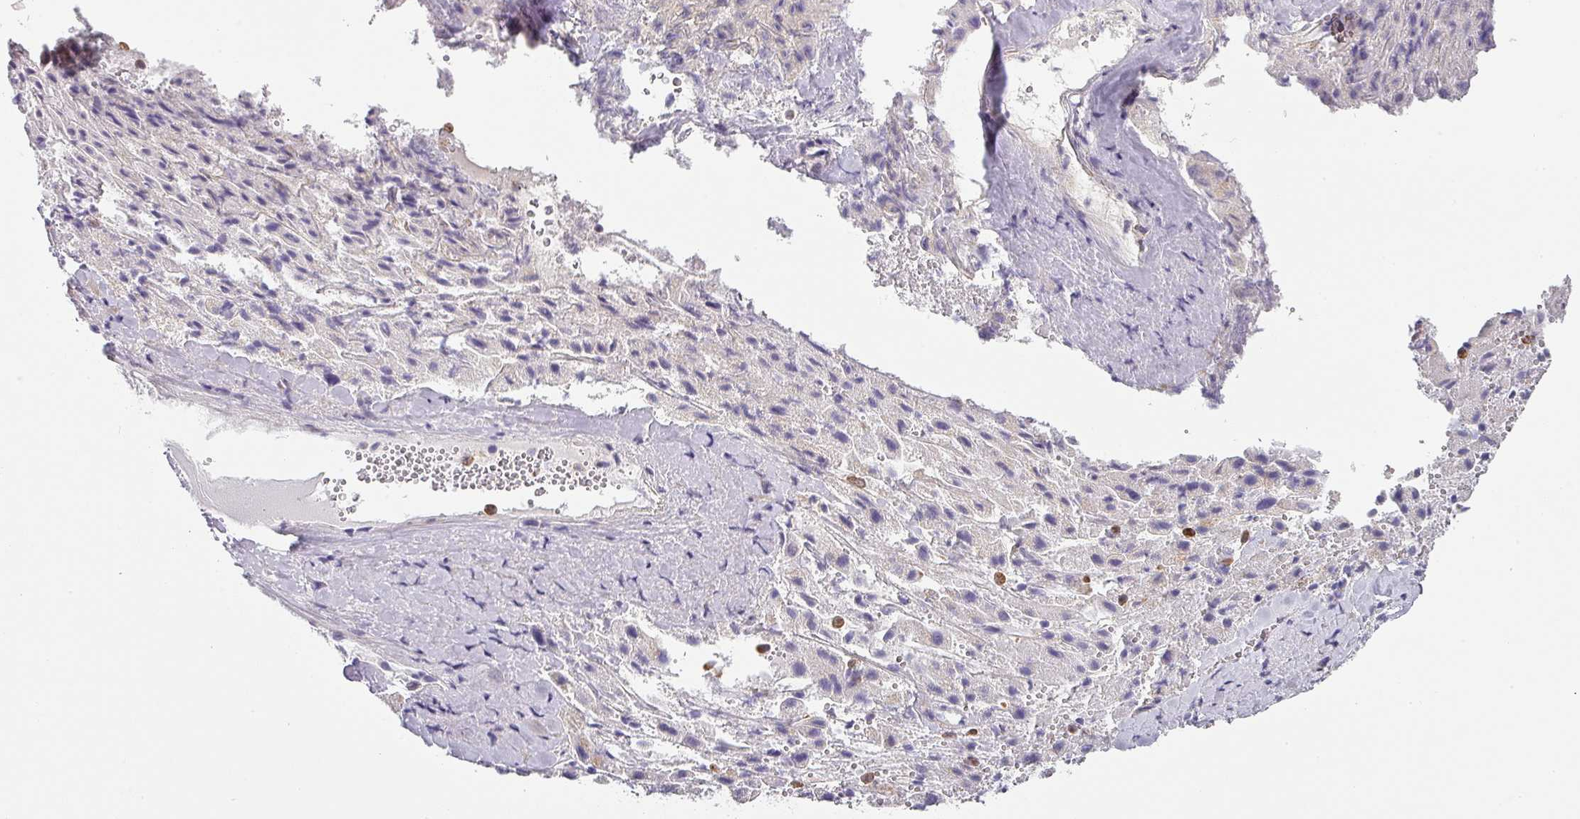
{"staining": {"intensity": "negative", "quantity": "none", "location": "none"}, "tissue": "liver cancer", "cell_type": "Tumor cells", "image_type": "cancer", "snomed": [{"axis": "morphology", "description": "Carcinoma, Hepatocellular, NOS"}, {"axis": "topography", "description": "Liver"}], "caption": "Protein analysis of liver cancer (hepatocellular carcinoma) exhibits no significant staining in tumor cells.", "gene": "BTLA", "patient": {"sex": "female", "age": 58}}